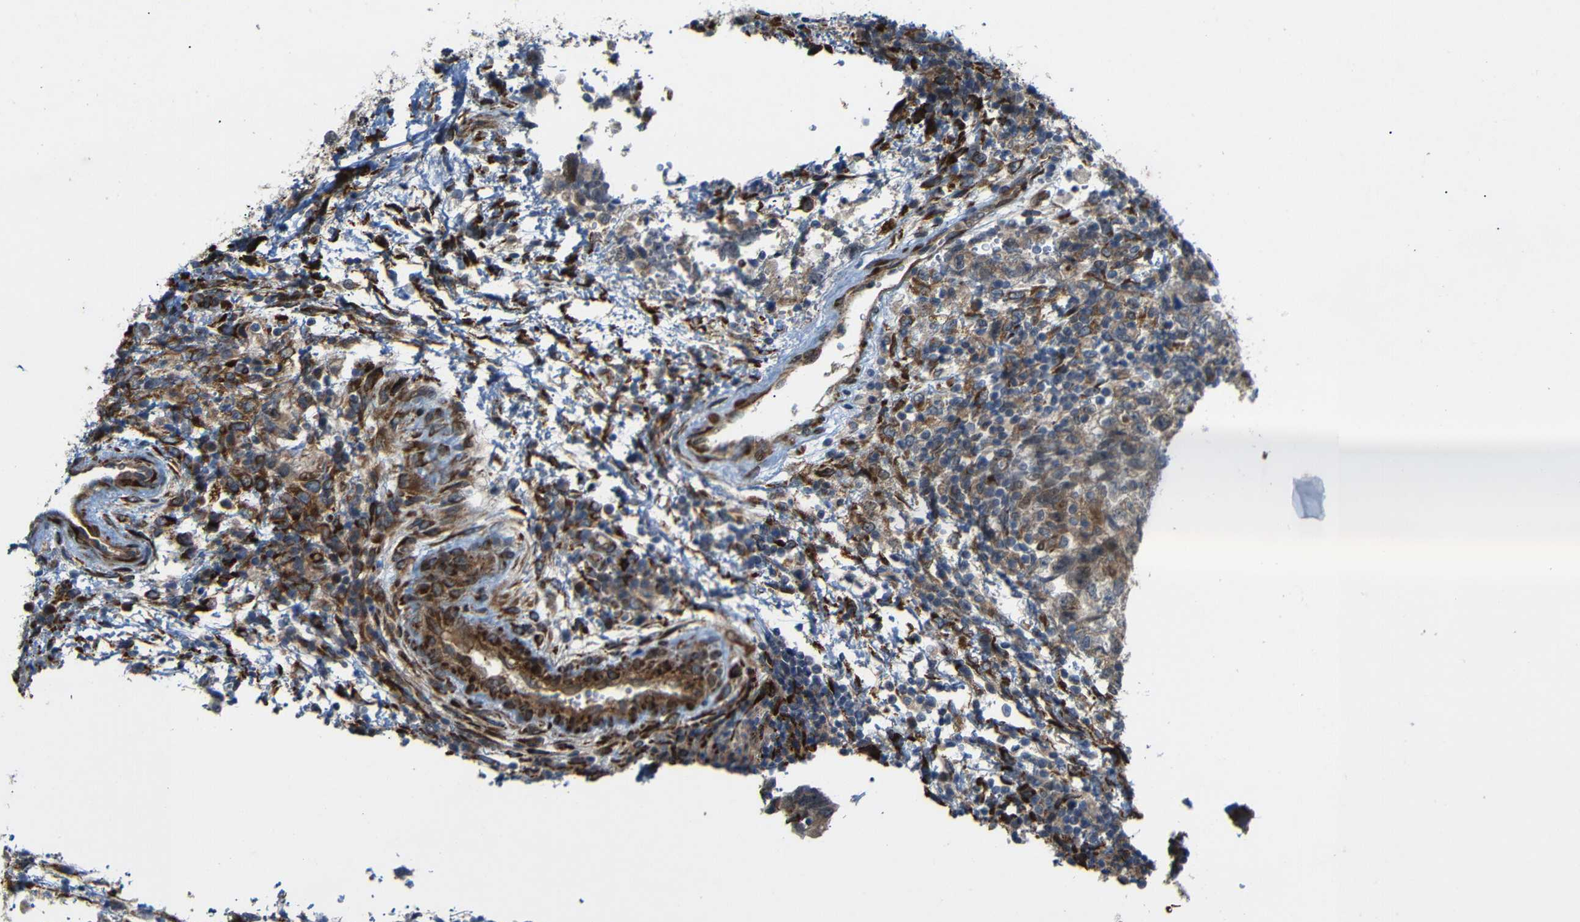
{"staining": {"intensity": "moderate", "quantity": ">75%", "location": "cytoplasmic/membranous"}, "tissue": "testis cancer", "cell_type": "Tumor cells", "image_type": "cancer", "snomed": [{"axis": "morphology", "description": "Carcinoma, Embryonal, NOS"}, {"axis": "topography", "description": "Testis"}], "caption": "Tumor cells exhibit medium levels of moderate cytoplasmic/membranous staining in approximately >75% of cells in testis cancer.", "gene": "P3H2", "patient": {"sex": "male", "age": 36}}